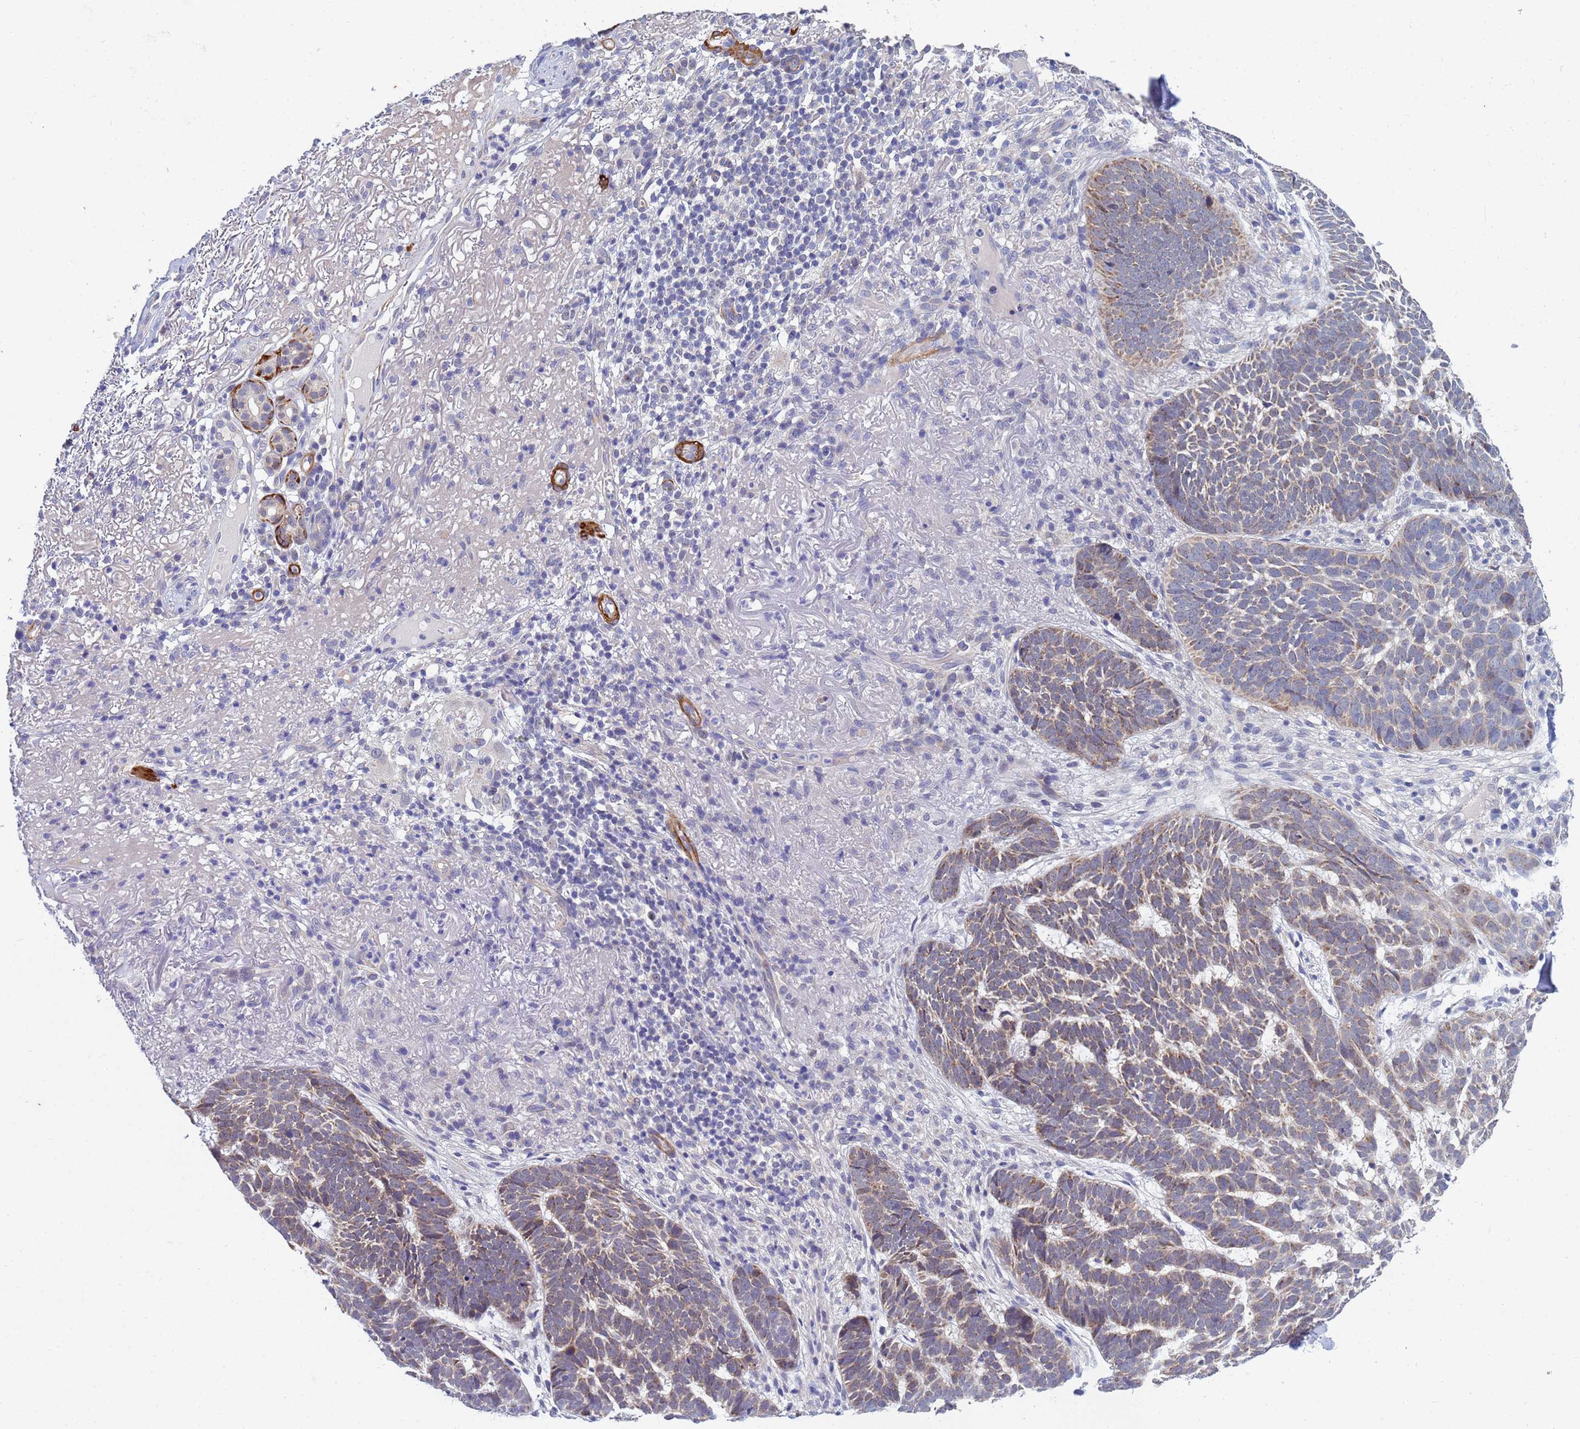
{"staining": {"intensity": "moderate", "quantity": ">75%", "location": "cytoplasmic/membranous"}, "tissue": "skin cancer", "cell_type": "Tumor cells", "image_type": "cancer", "snomed": [{"axis": "morphology", "description": "Basal cell carcinoma"}, {"axis": "topography", "description": "Skin"}], "caption": "Approximately >75% of tumor cells in skin cancer (basal cell carcinoma) exhibit moderate cytoplasmic/membranous protein staining as visualized by brown immunohistochemical staining.", "gene": "SDR39U1", "patient": {"sex": "female", "age": 78}}